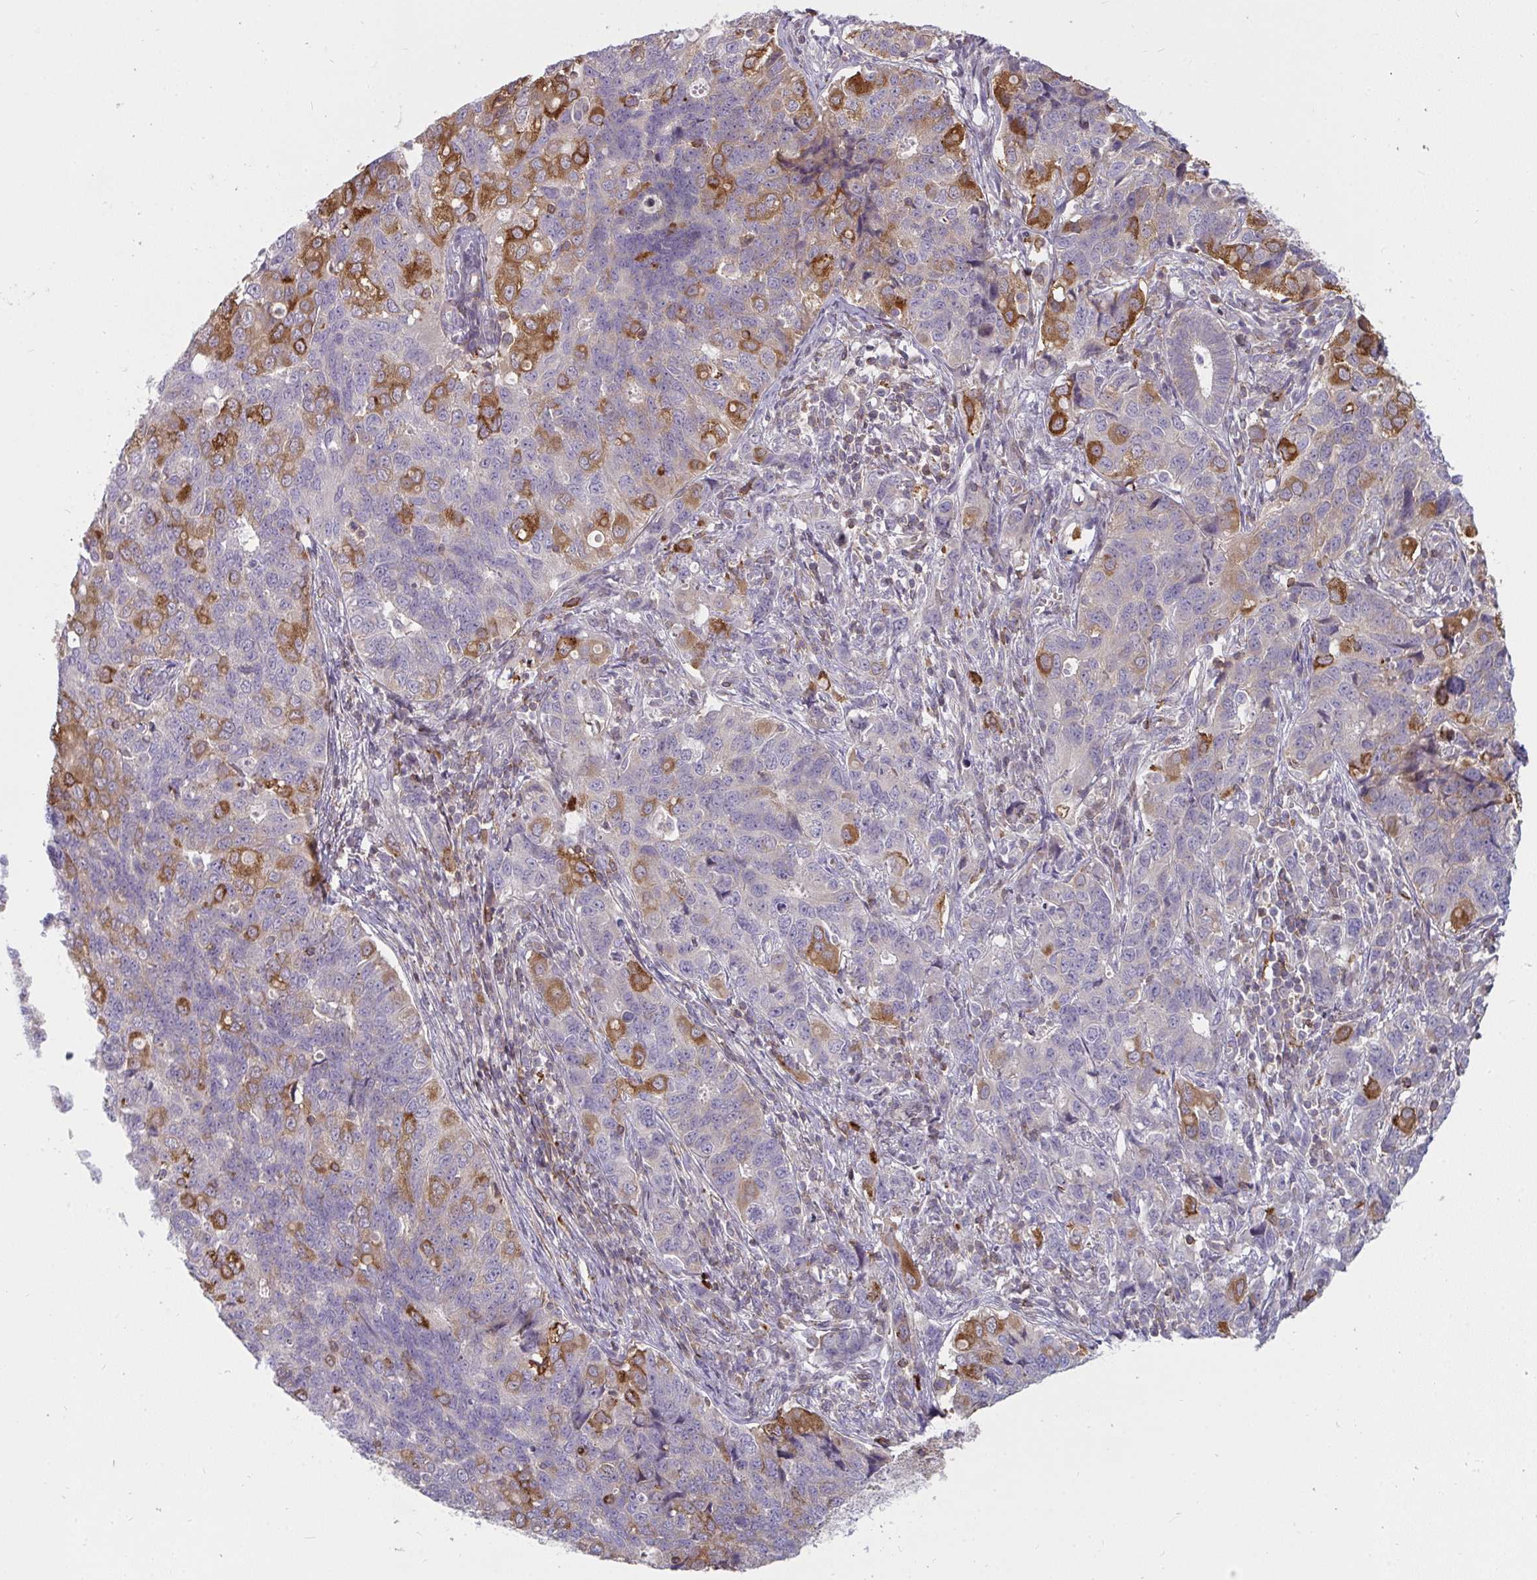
{"staining": {"intensity": "moderate", "quantity": "25%-75%", "location": "cytoplasmic/membranous"}, "tissue": "endometrial cancer", "cell_type": "Tumor cells", "image_type": "cancer", "snomed": [{"axis": "morphology", "description": "Adenocarcinoma, NOS"}, {"axis": "topography", "description": "Endometrium"}], "caption": "Immunohistochemical staining of endometrial cancer displays medium levels of moderate cytoplasmic/membranous expression in approximately 25%-75% of tumor cells. The staining was performed using DAB (3,3'-diaminobenzidine) to visualize the protein expression in brown, while the nuclei were stained in blue with hematoxylin (Magnification: 20x).", "gene": "CSF3R", "patient": {"sex": "female", "age": 43}}